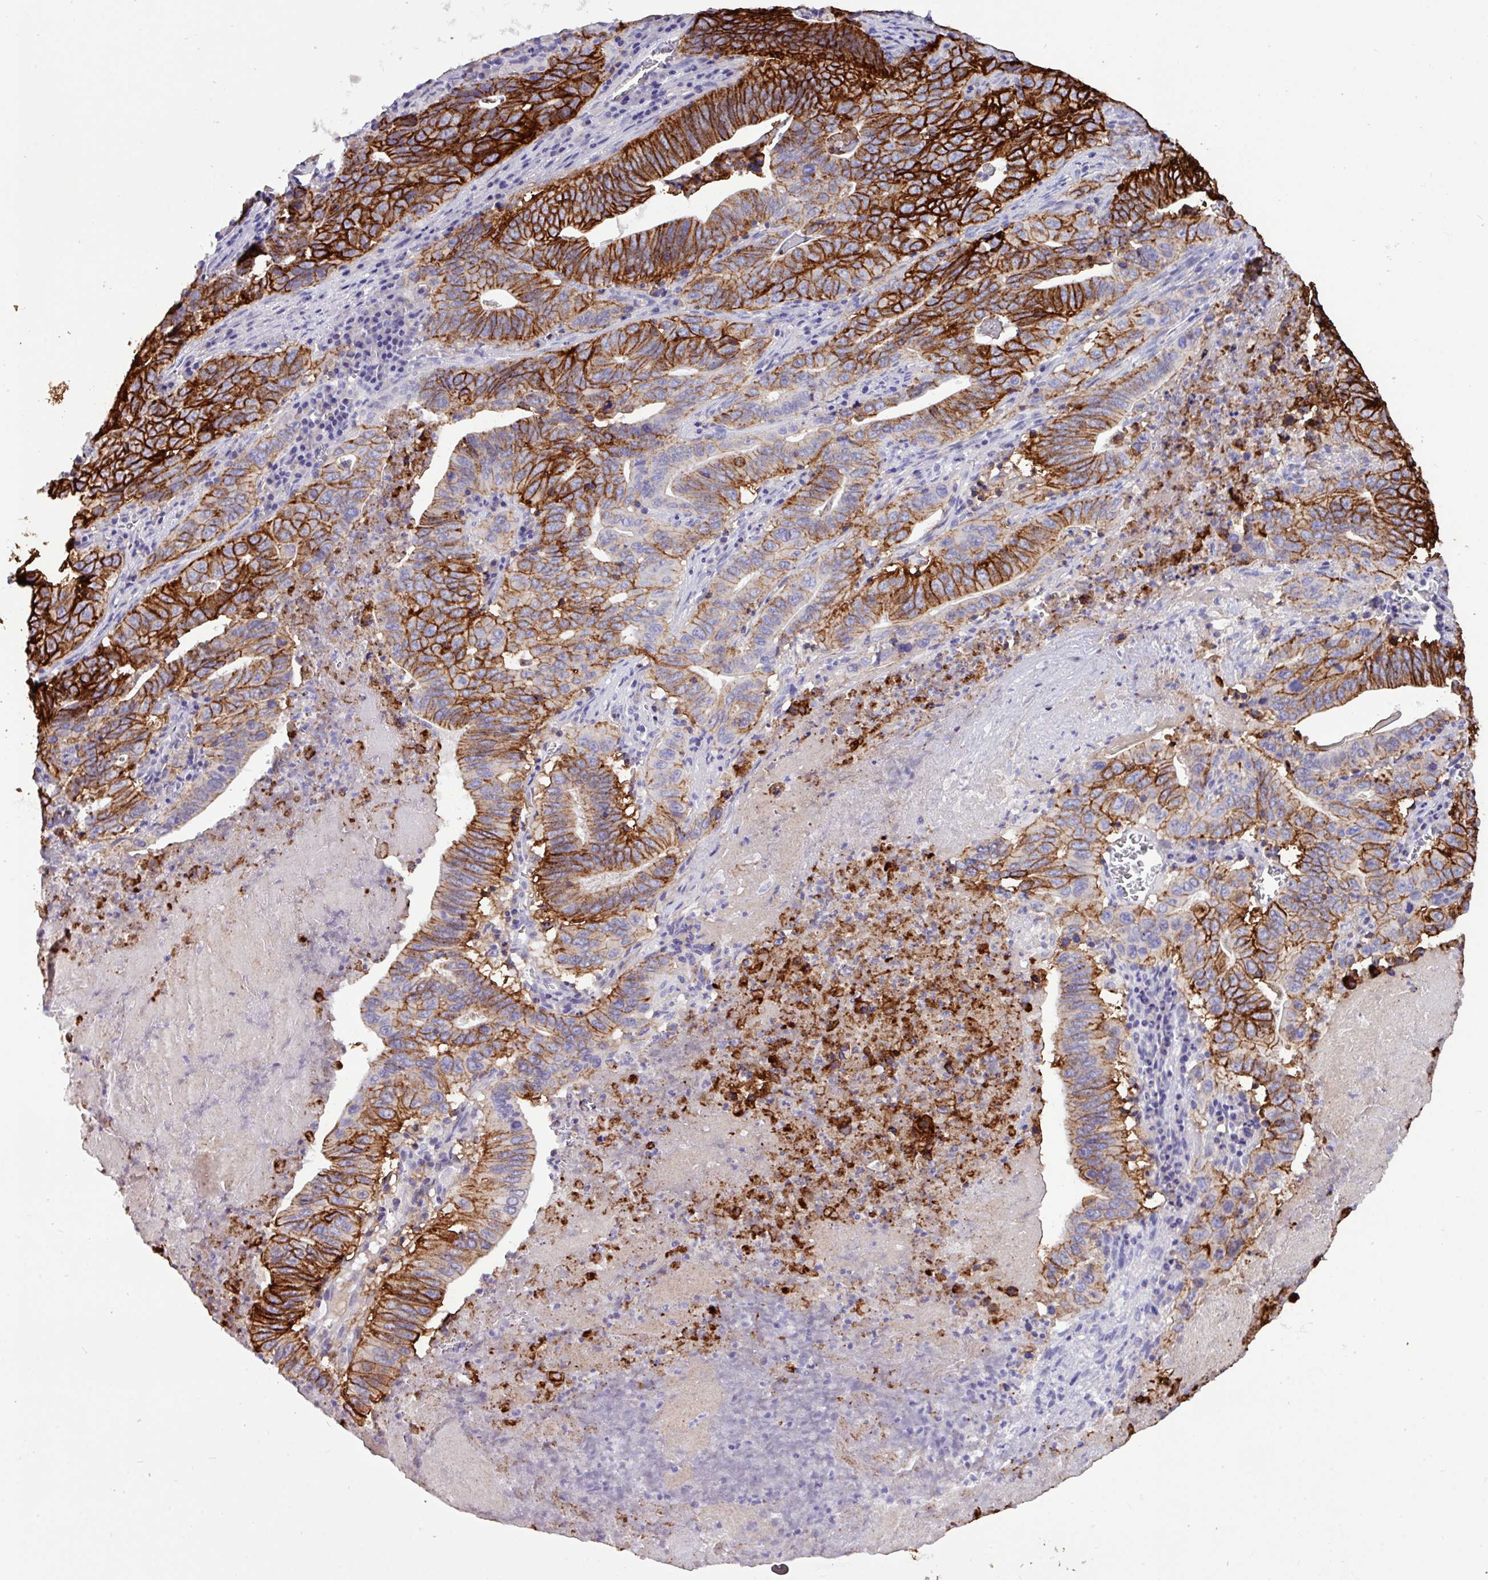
{"staining": {"intensity": "strong", "quantity": ">75%", "location": "cytoplasmic/membranous"}, "tissue": "lung cancer", "cell_type": "Tumor cells", "image_type": "cancer", "snomed": [{"axis": "morphology", "description": "Adenocarcinoma, NOS"}, {"axis": "topography", "description": "Lung"}], "caption": "Brown immunohistochemical staining in human lung adenocarcinoma displays strong cytoplasmic/membranous expression in about >75% of tumor cells. (brown staining indicates protein expression, while blue staining denotes nuclei).", "gene": "EPCAM", "patient": {"sex": "female", "age": 60}}